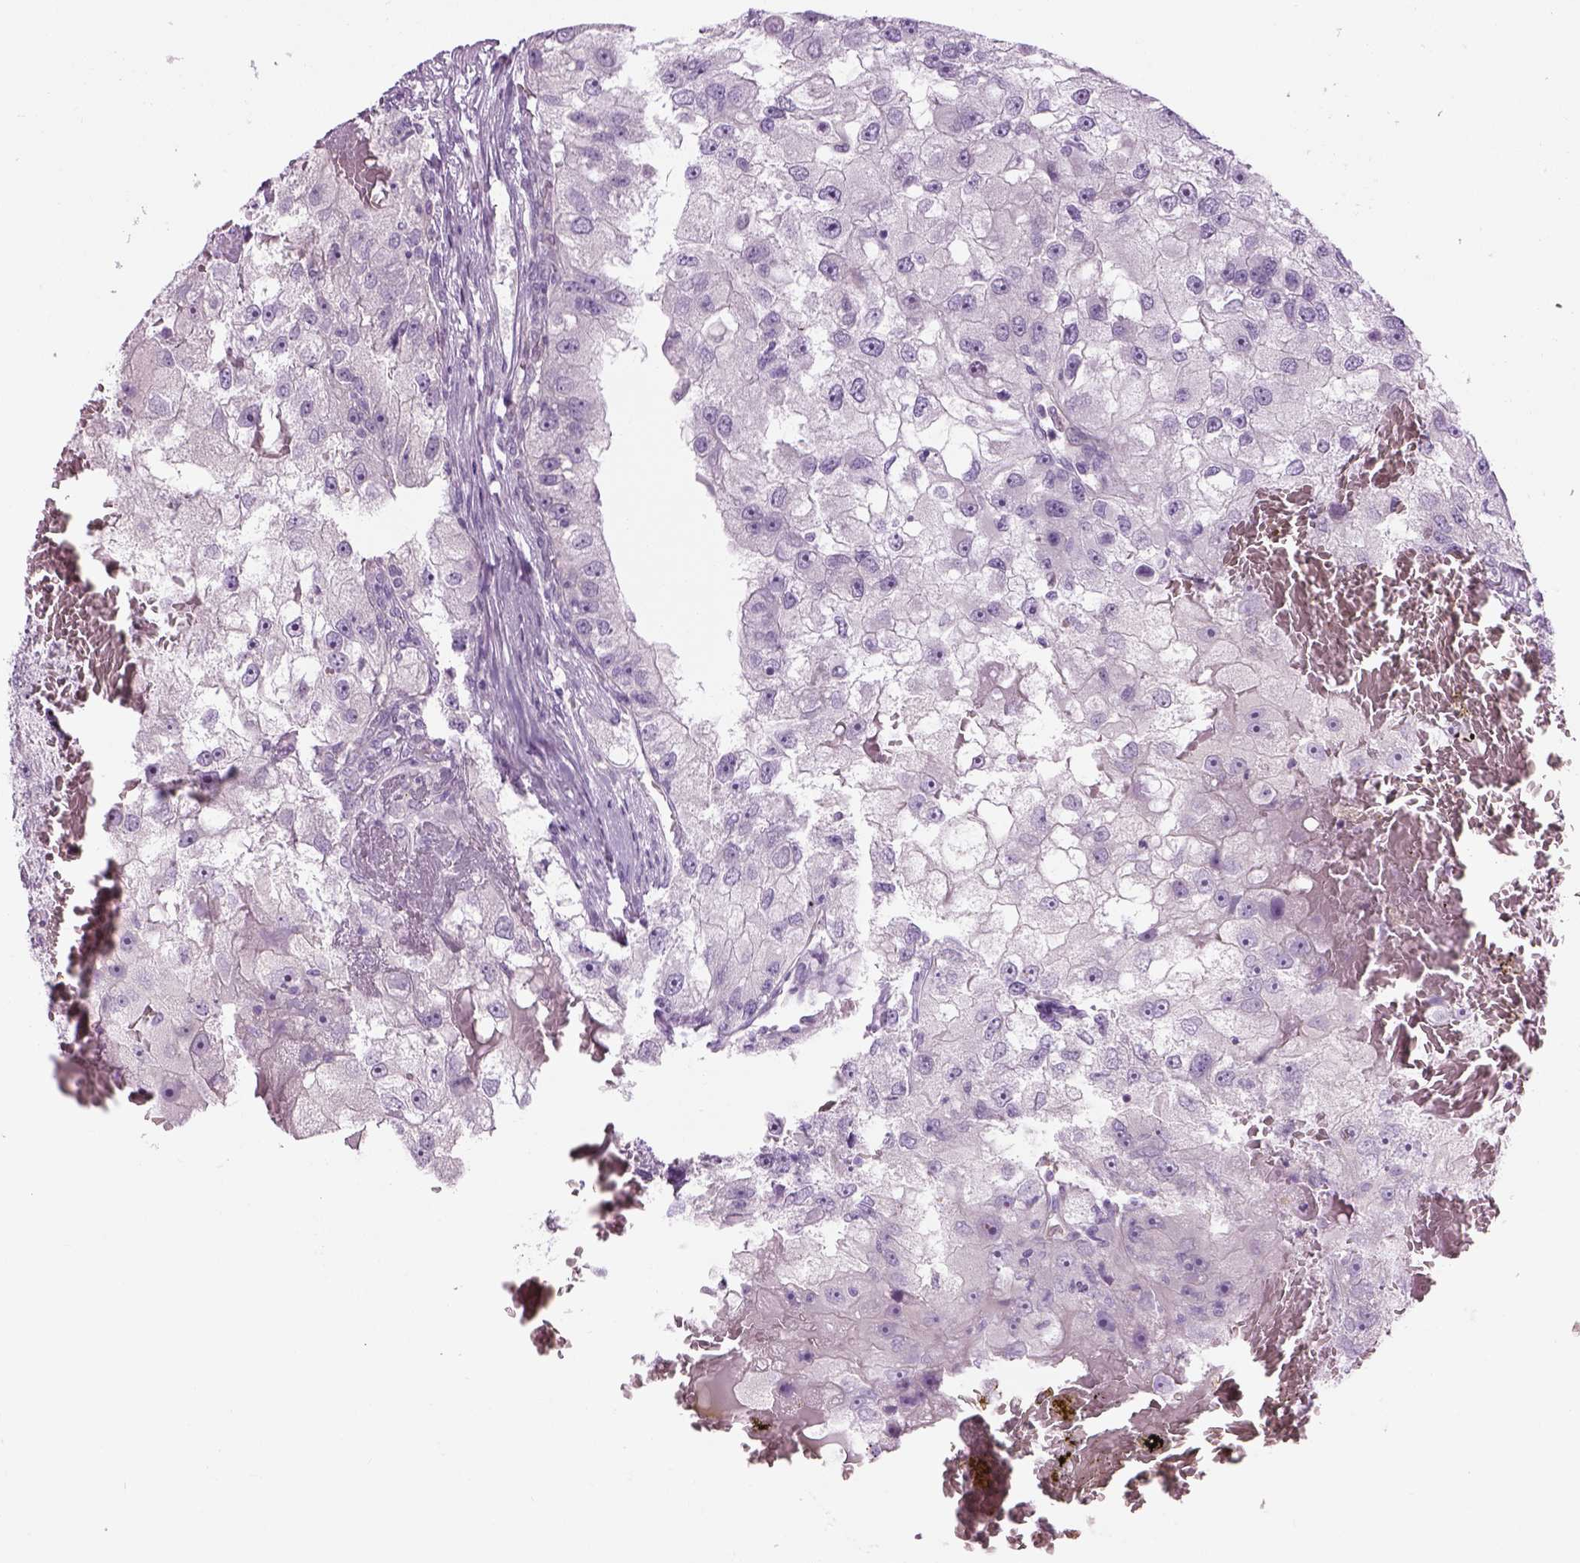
{"staining": {"intensity": "negative", "quantity": "none", "location": "none"}, "tissue": "renal cancer", "cell_type": "Tumor cells", "image_type": "cancer", "snomed": [{"axis": "morphology", "description": "Adenocarcinoma, NOS"}, {"axis": "topography", "description": "Kidney"}], "caption": "Protein analysis of adenocarcinoma (renal) demonstrates no significant expression in tumor cells. (Immunohistochemistry (ihc), brightfield microscopy, high magnification).", "gene": "CIBAR2", "patient": {"sex": "male", "age": 63}}